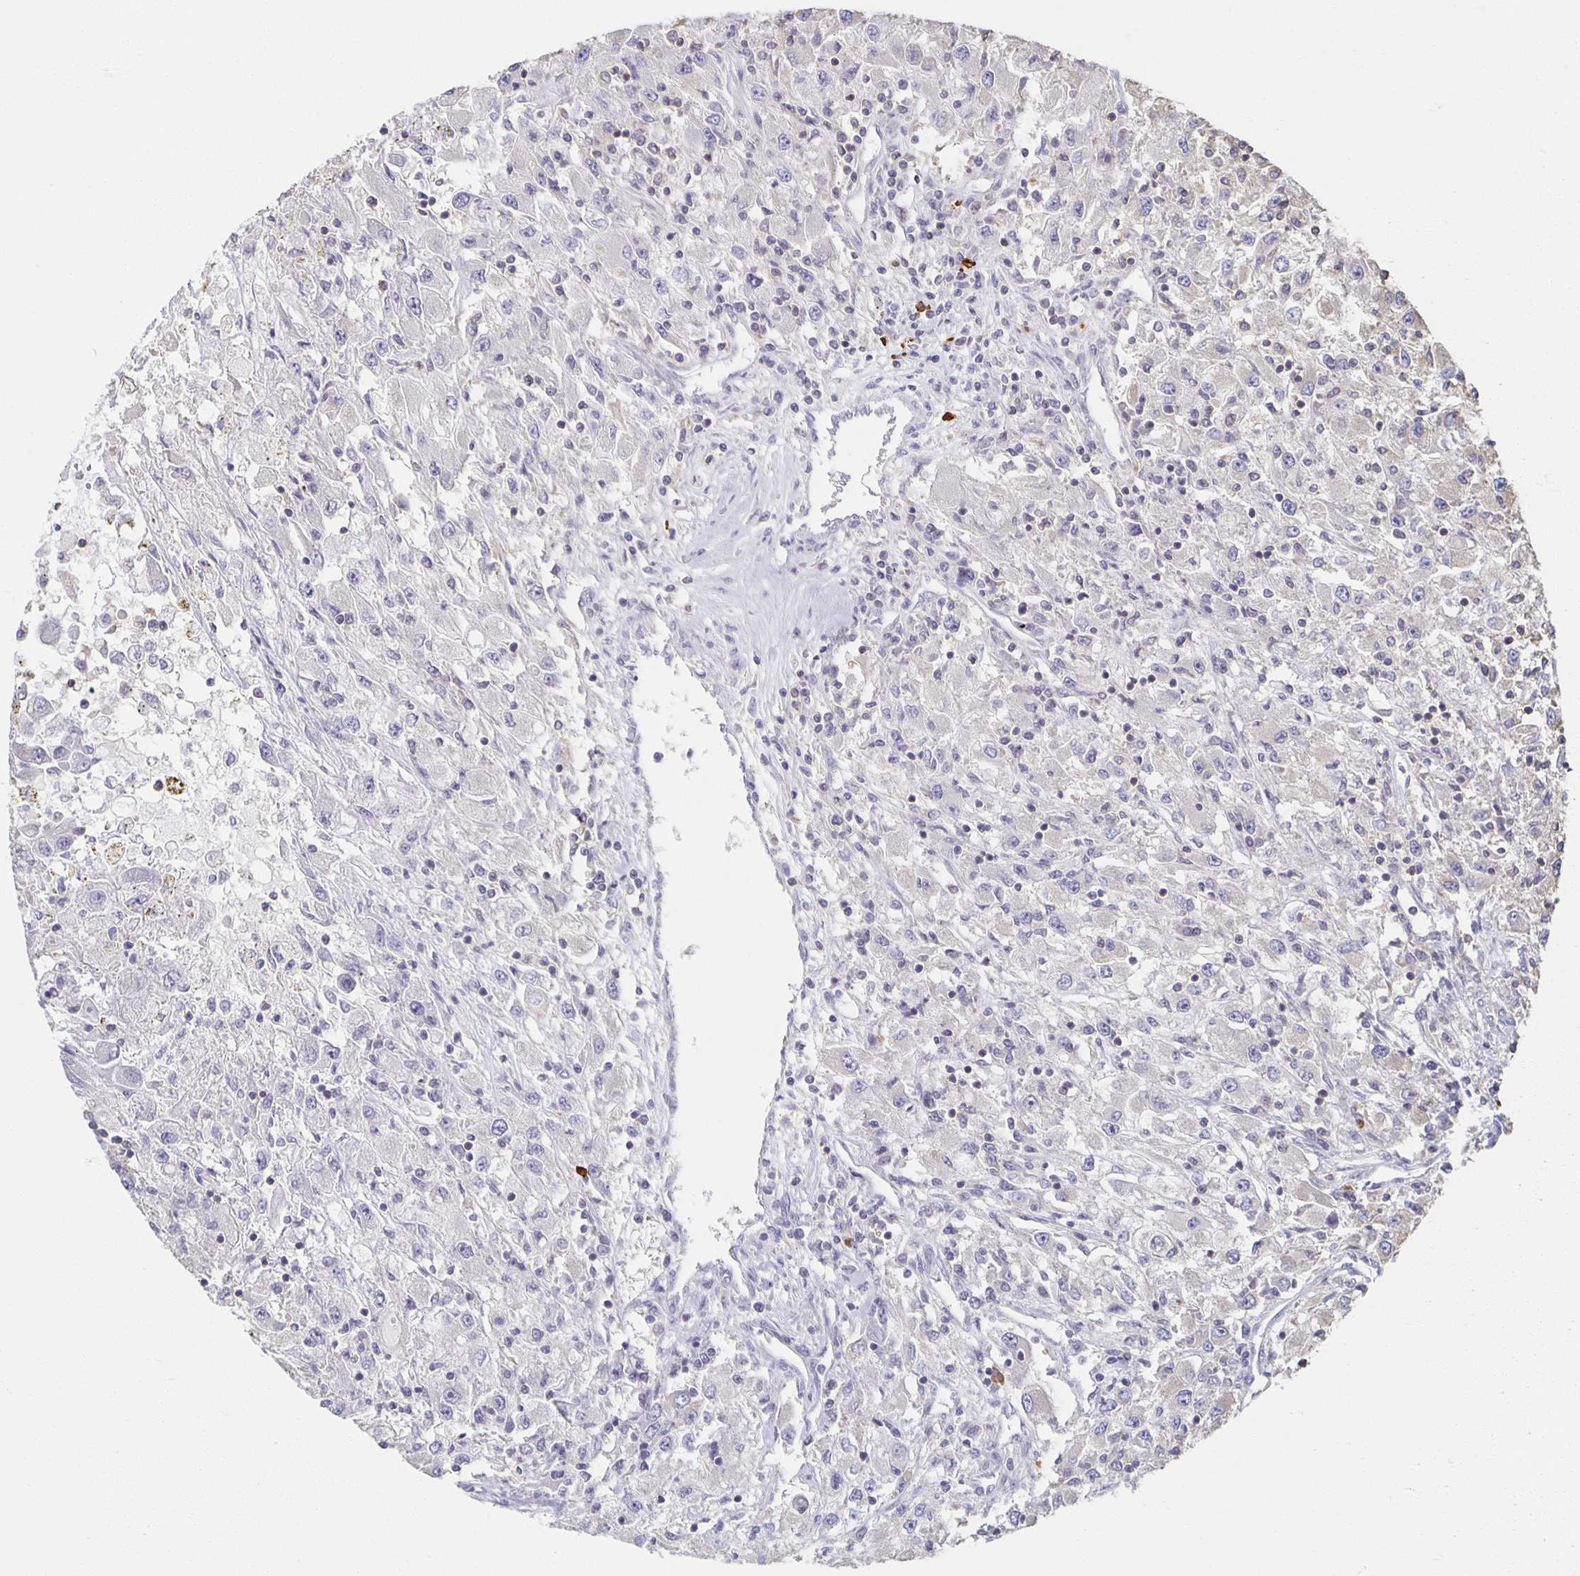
{"staining": {"intensity": "negative", "quantity": "none", "location": "none"}, "tissue": "renal cancer", "cell_type": "Tumor cells", "image_type": "cancer", "snomed": [{"axis": "morphology", "description": "Adenocarcinoma, NOS"}, {"axis": "topography", "description": "Kidney"}], "caption": "Human renal cancer stained for a protein using immunohistochemistry displays no positivity in tumor cells.", "gene": "ZNF692", "patient": {"sex": "female", "age": 67}}